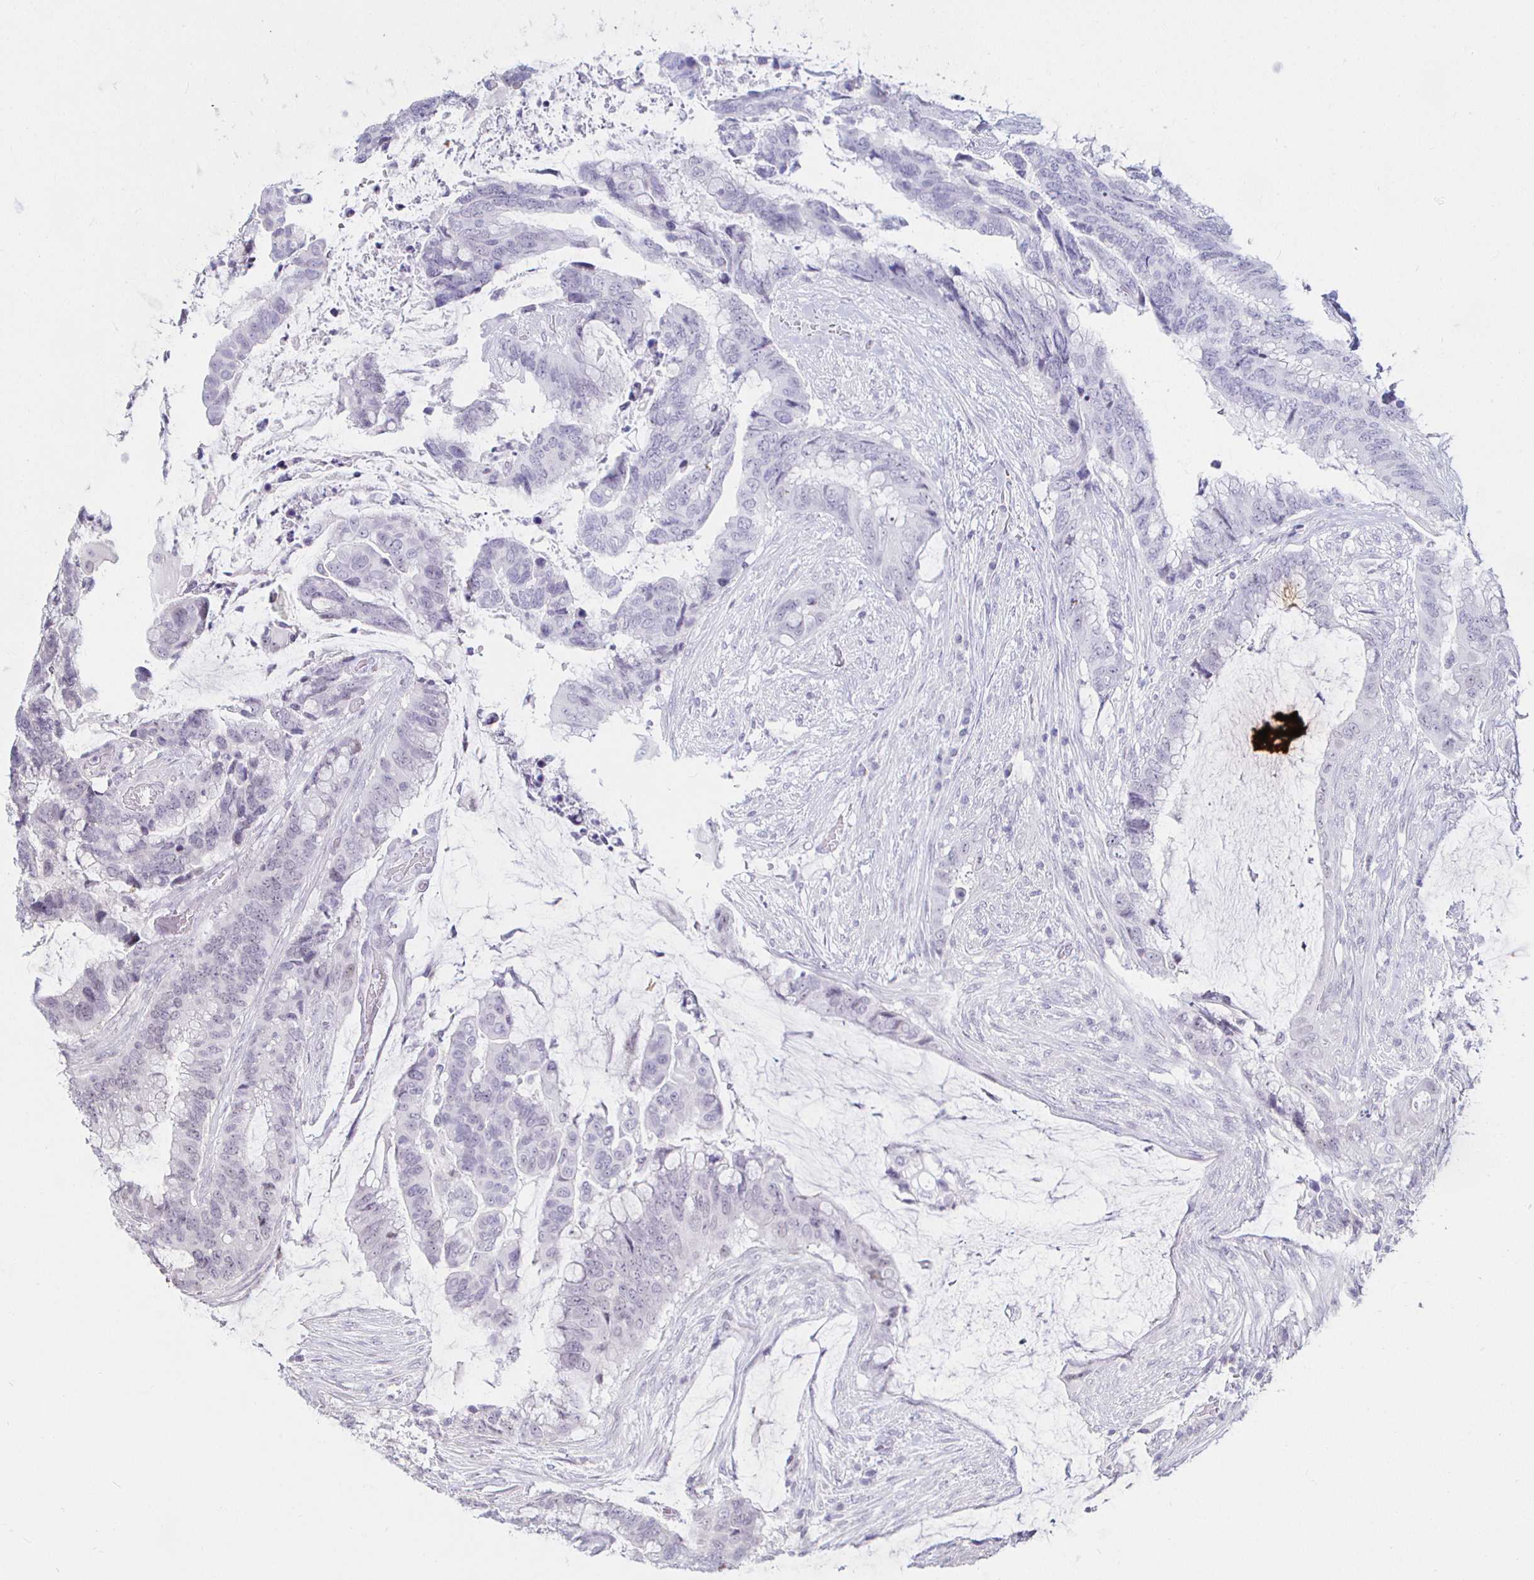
{"staining": {"intensity": "negative", "quantity": "none", "location": "none"}, "tissue": "colorectal cancer", "cell_type": "Tumor cells", "image_type": "cancer", "snomed": [{"axis": "morphology", "description": "Adenocarcinoma, NOS"}, {"axis": "topography", "description": "Rectum"}], "caption": "Colorectal adenocarcinoma stained for a protein using immunohistochemistry reveals no expression tumor cells.", "gene": "MLH1", "patient": {"sex": "female", "age": 59}}